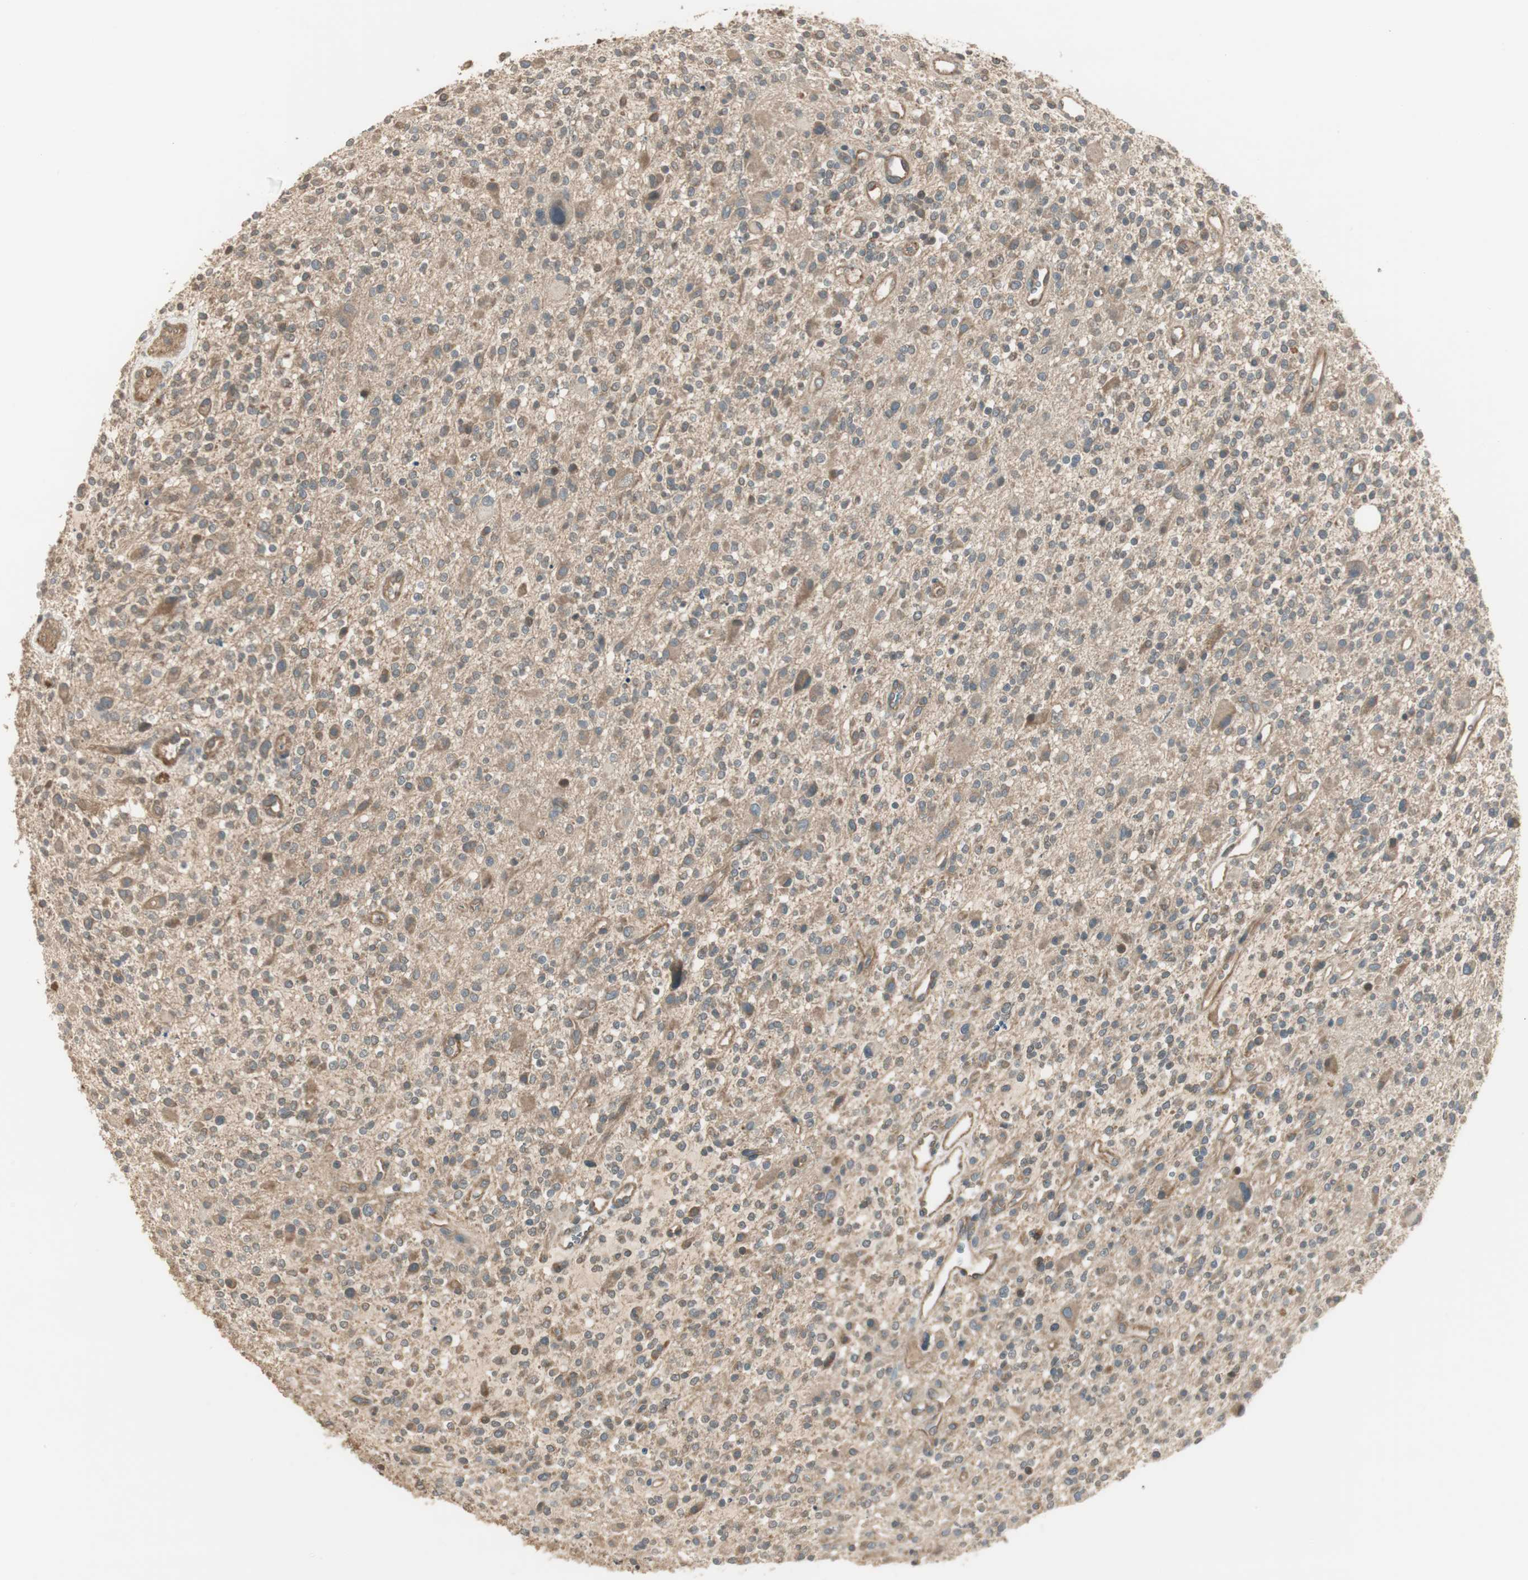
{"staining": {"intensity": "moderate", "quantity": "<25%", "location": "cytoplasmic/membranous"}, "tissue": "glioma", "cell_type": "Tumor cells", "image_type": "cancer", "snomed": [{"axis": "morphology", "description": "Glioma, malignant, High grade"}, {"axis": "topography", "description": "Brain"}], "caption": "About <25% of tumor cells in high-grade glioma (malignant) demonstrate moderate cytoplasmic/membranous protein positivity as visualized by brown immunohistochemical staining.", "gene": "PFDN5", "patient": {"sex": "male", "age": 48}}